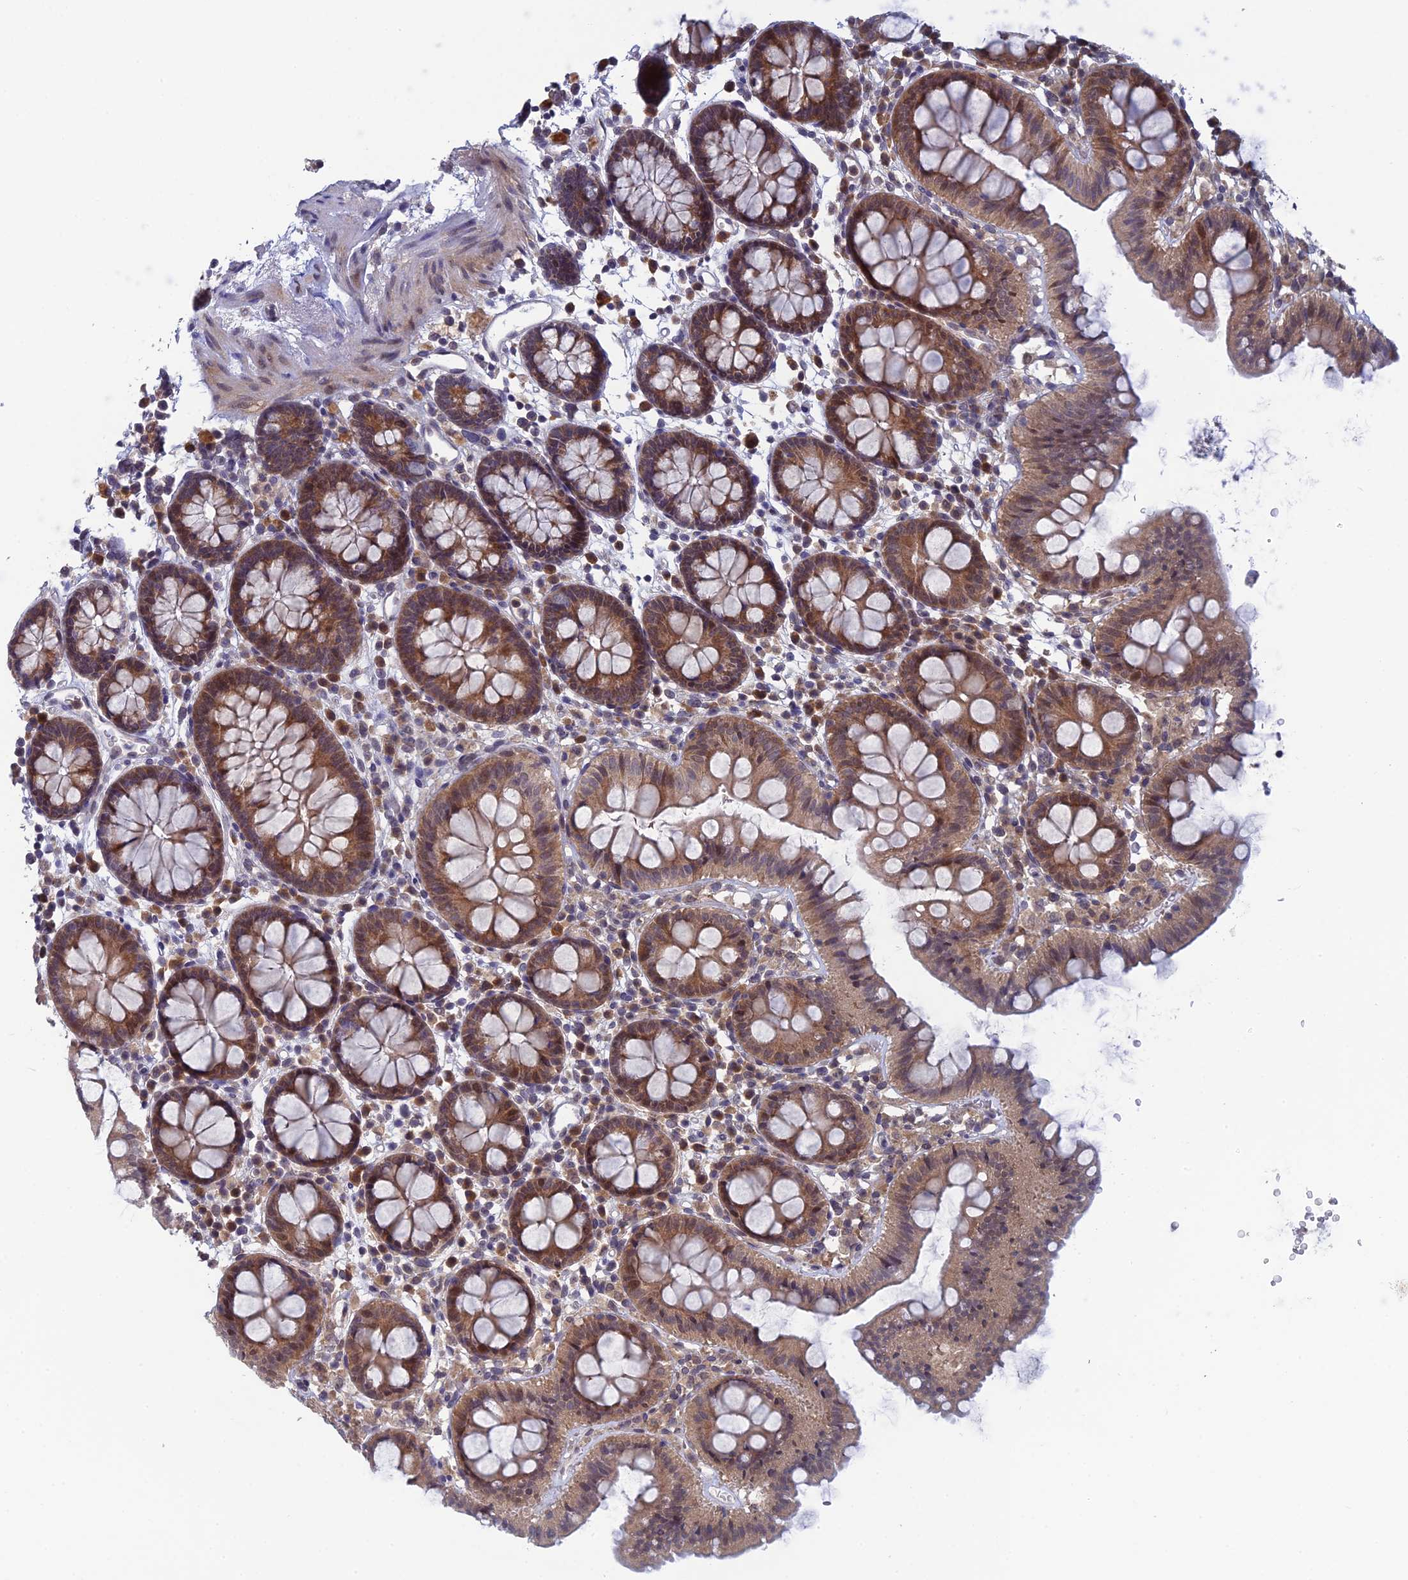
{"staining": {"intensity": "moderate", "quantity": "25%-75%", "location": "cytoplasmic/membranous,nuclear"}, "tissue": "colon", "cell_type": "Glandular cells", "image_type": "normal", "snomed": [{"axis": "morphology", "description": "Normal tissue, NOS"}, {"axis": "topography", "description": "Colon"}], "caption": "High-power microscopy captured an immunohistochemistry photomicrograph of unremarkable colon, revealing moderate cytoplasmic/membranous,nuclear staining in about 25%-75% of glandular cells.", "gene": "SRA1", "patient": {"sex": "male", "age": 75}}